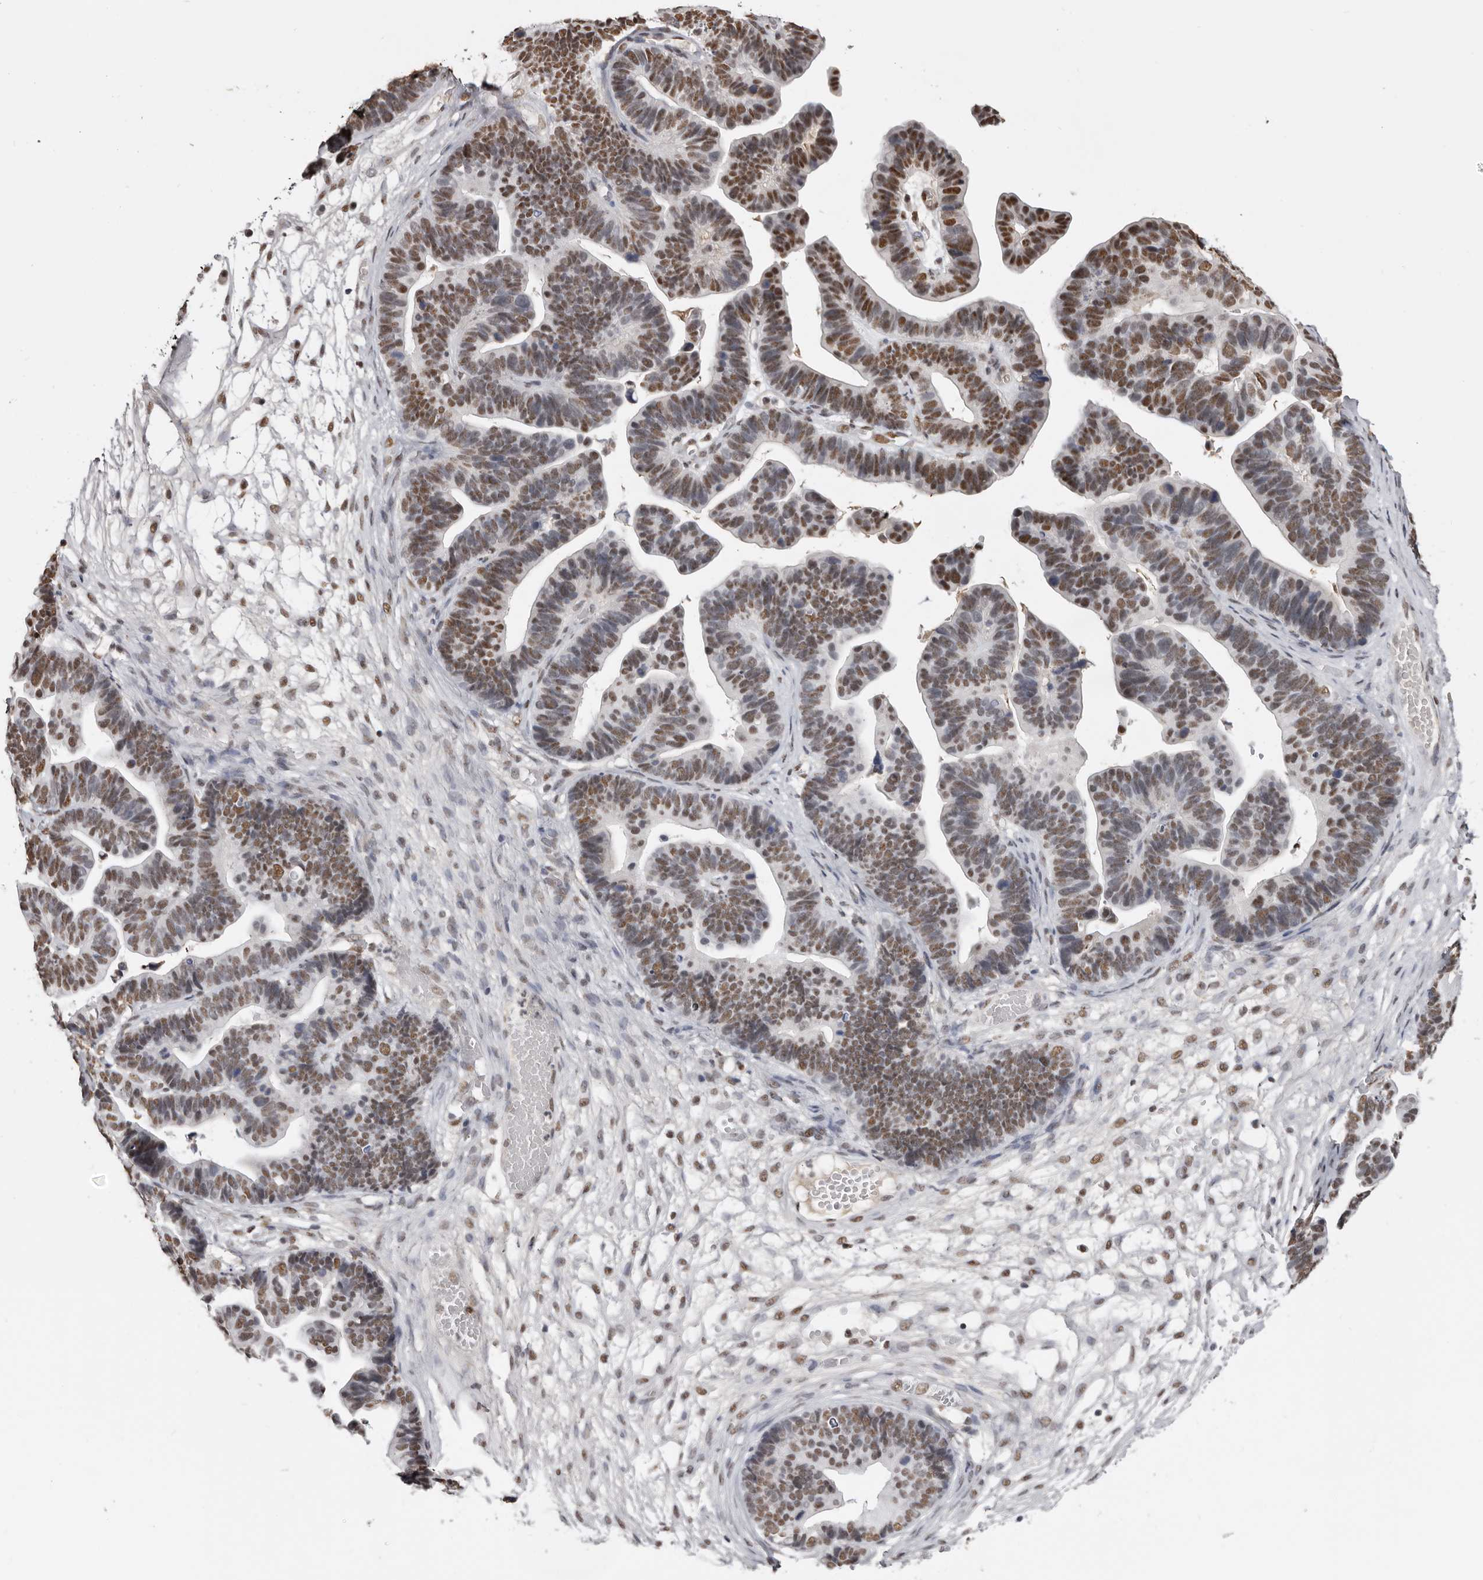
{"staining": {"intensity": "moderate", "quantity": "25%-75%", "location": "nuclear"}, "tissue": "ovarian cancer", "cell_type": "Tumor cells", "image_type": "cancer", "snomed": [{"axis": "morphology", "description": "Cystadenocarcinoma, serous, NOS"}, {"axis": "topography", "description": "Ovary"}], "caption": "This micrograph demonstrates ovarian cancer (serous cystadenocarcinoma) stained with immunohistochemistry to label a protein in brown. The nuclear of tumor cells show moderate positivity for the protein. Nuclei are counter-stained blue.", "gene": "SCAF4", "patient": {"sex": "female", "age": 56}}